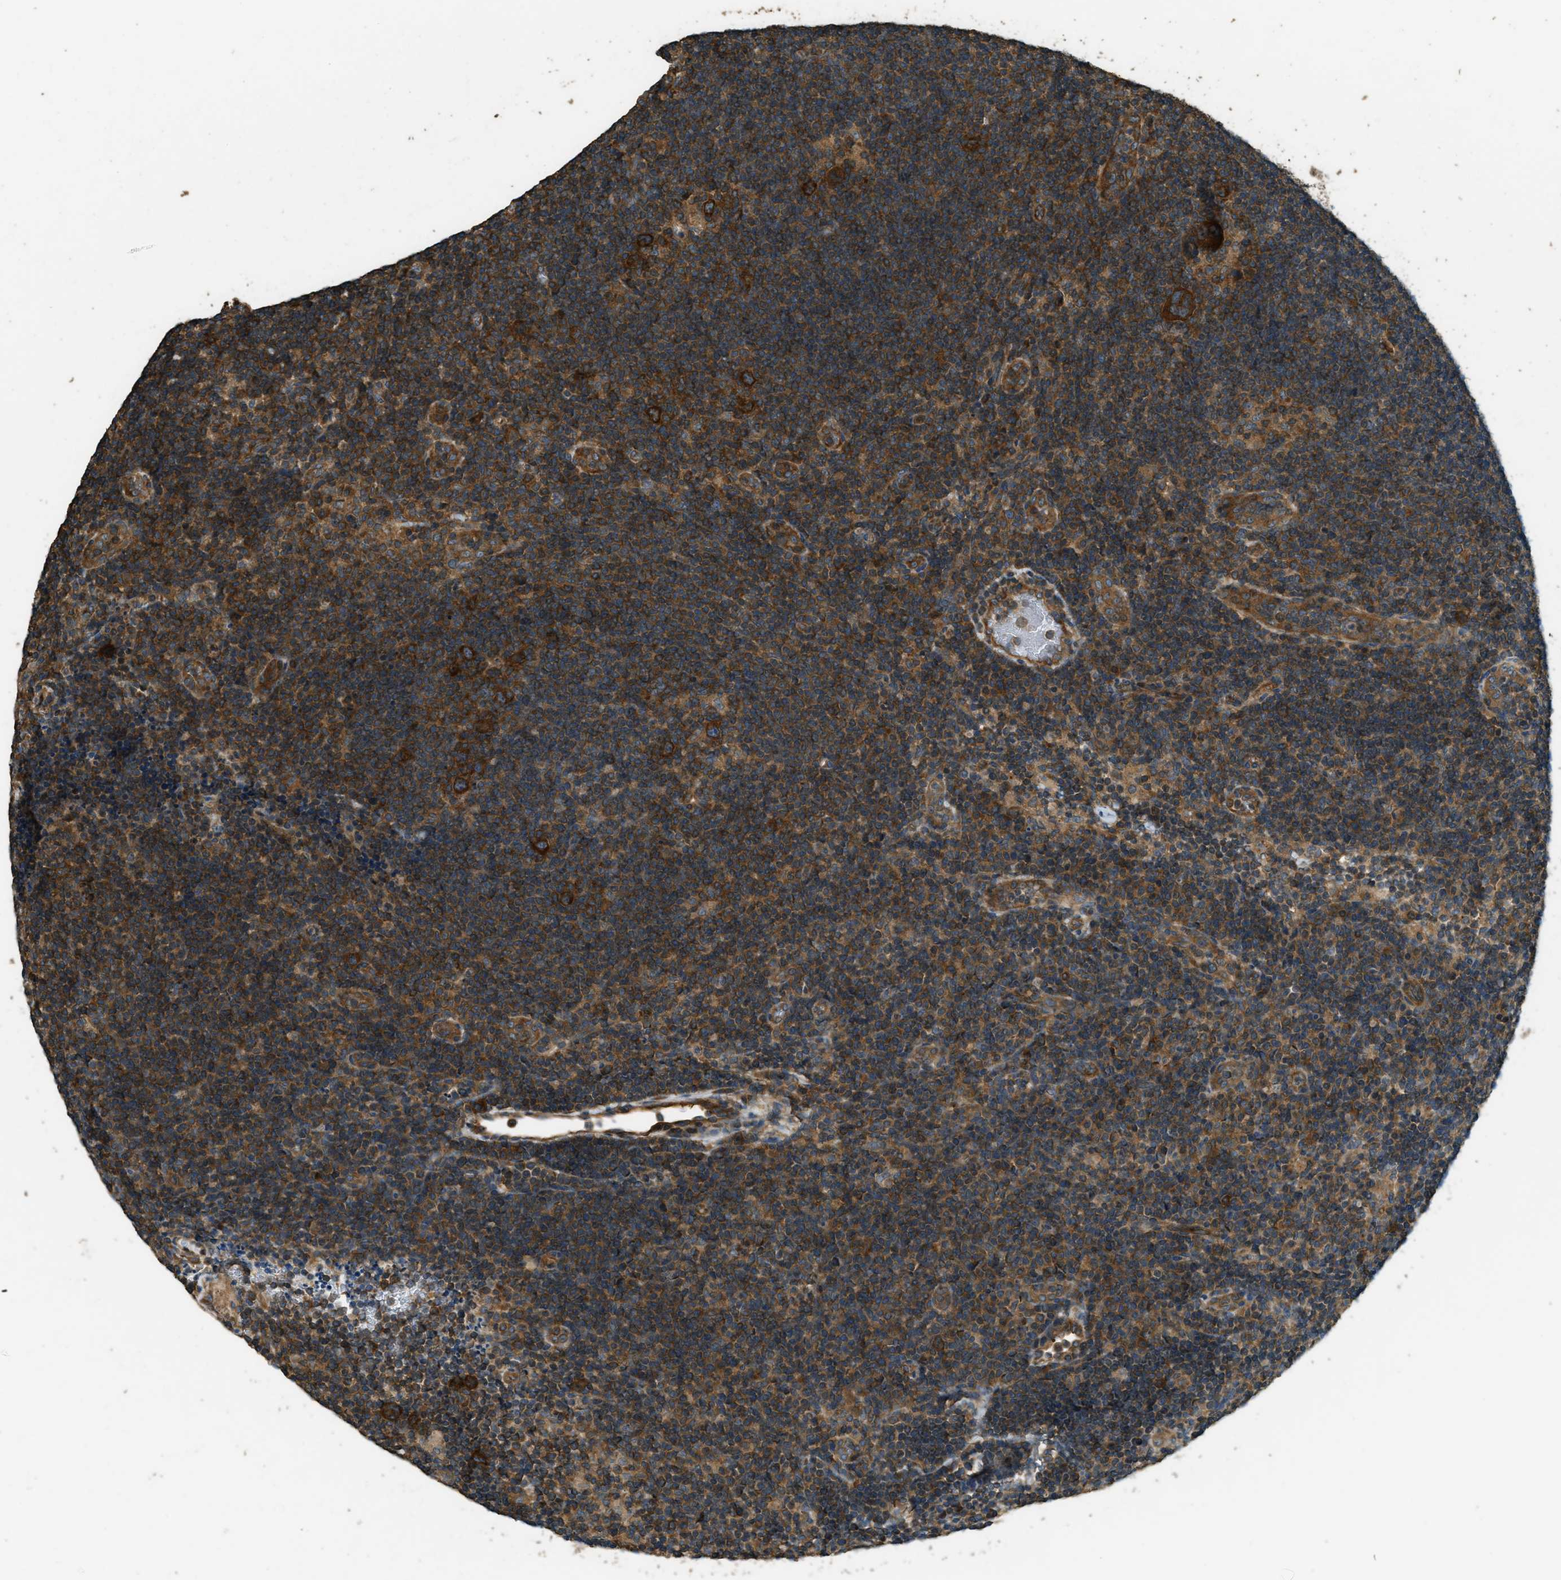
{"staining": {"intensity": "strong", "quantity": ">75%", "location": "cytoplasmic/membranous"}, "tissue": "lymphoma", "cell_type": "Tumor cells", "image_type": "cancer", "snomed": [{"axis": "morphology", "description": "Hodgkin's disease, NOS"}, {"axis": "topography", "description": "Lymph node"}], "caption": "A histopathology image of human lymphoma stained for a protein displays strong cytoplasmic/membranous brown staining in tumor cells.", "gene": "MARS1", "patient": {"sex": "female", "age": 57}}